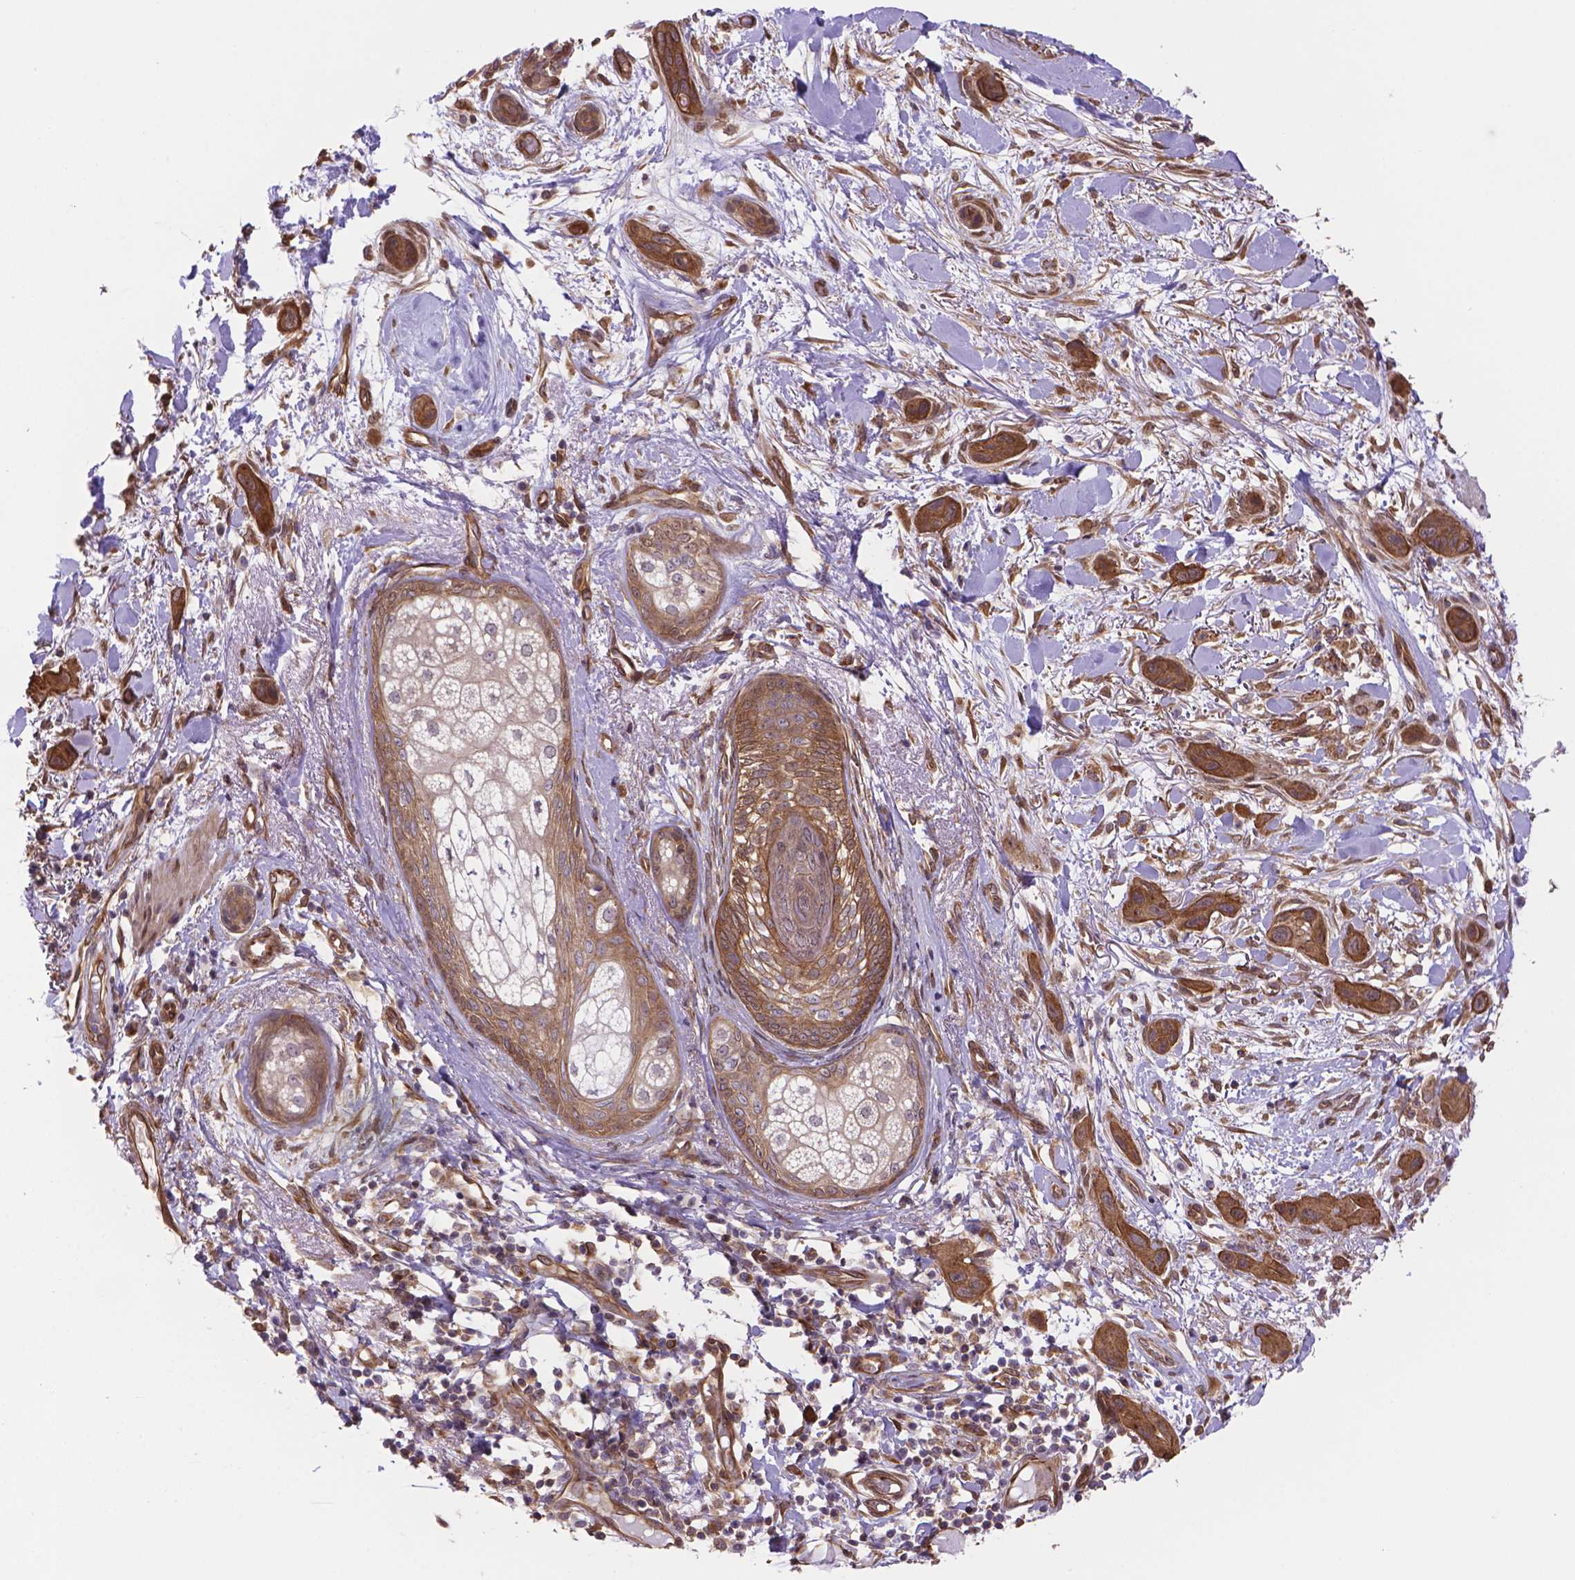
{"staining": {"intensity": "moderate", "quantity": ">75%", "location": "cytoplasmic/membranous"}, "tissue": "skin cancer", "cell_type": "Tumor cells", "image_type": "cancer", "snomed": [{"axis": "morphology", "description": "Squamous cell carcinoma, NOS"}, {"axis": "topography", "description": "Skin"}], "caption": "Immunohistochemistry micrograph of neoplastic tissue: human skin squamous cell carcinoma stained using immunohistochemistry (IHC) shows medium levels of moderate protein expression localized specifically in the cytoplasmic/membranous of tumor cells, appearing as a cytoplasmic/membranous brown color.", "gene": "YAP1", "patient": {"sex": "male", "age": 79}}